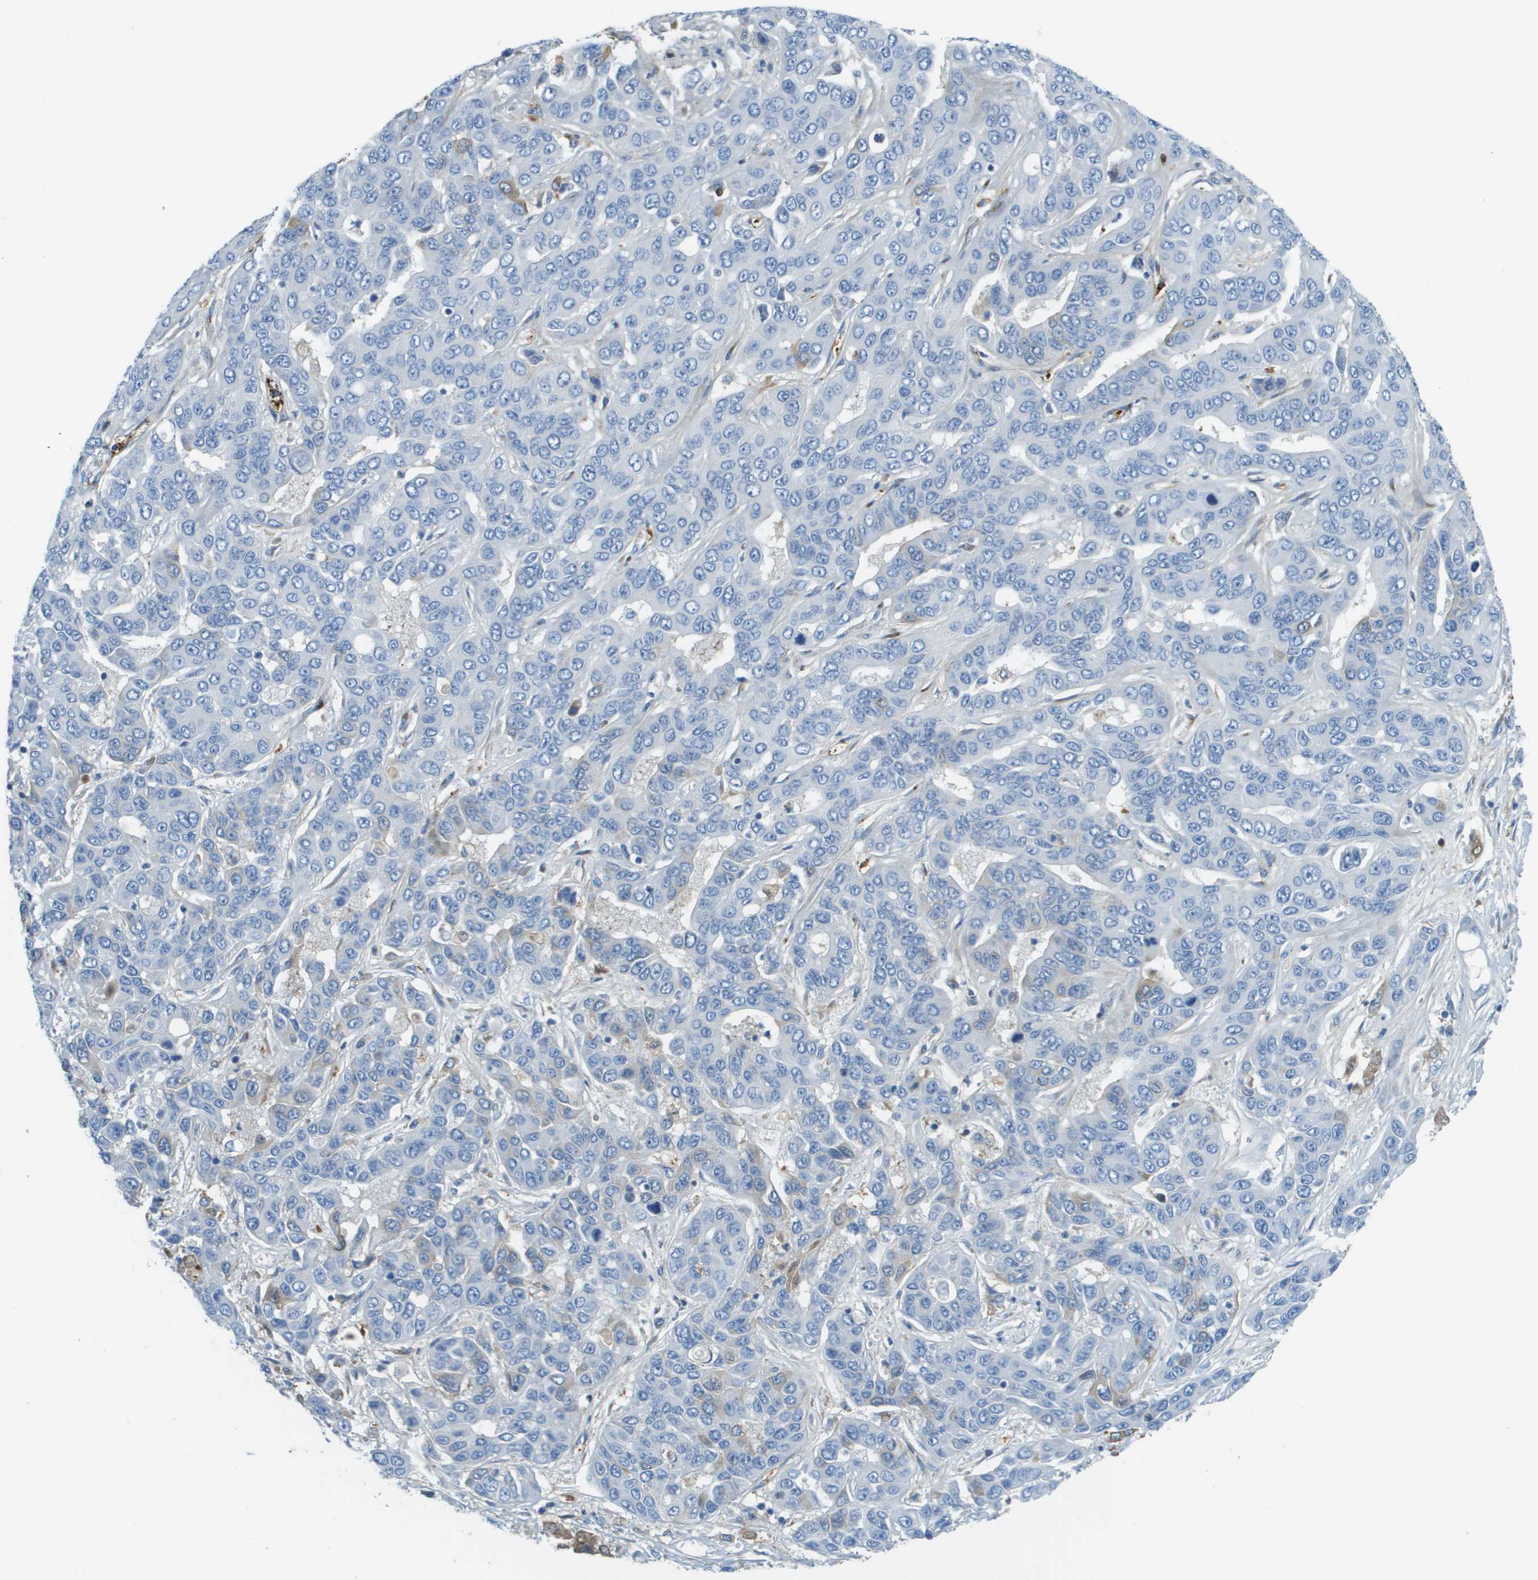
{"staining": {"intensity": "negative", "quantity": "none", "location": "none"}, "tissue": "liver cancer", "cell_type": "Tumor cells", "image_type": "cancer", "snomed": [{"axis": "morphology", "description": "Cholangiocarcinoma"}, {"axis": "topography", "description": "Liver"}], "caption": "Liver cholangiocarcinoma was stained to show a protein in brown. There is no significant staining in tumor cells.", "gene": "DCN", "patient": {"sex": "female", "age": 52}}